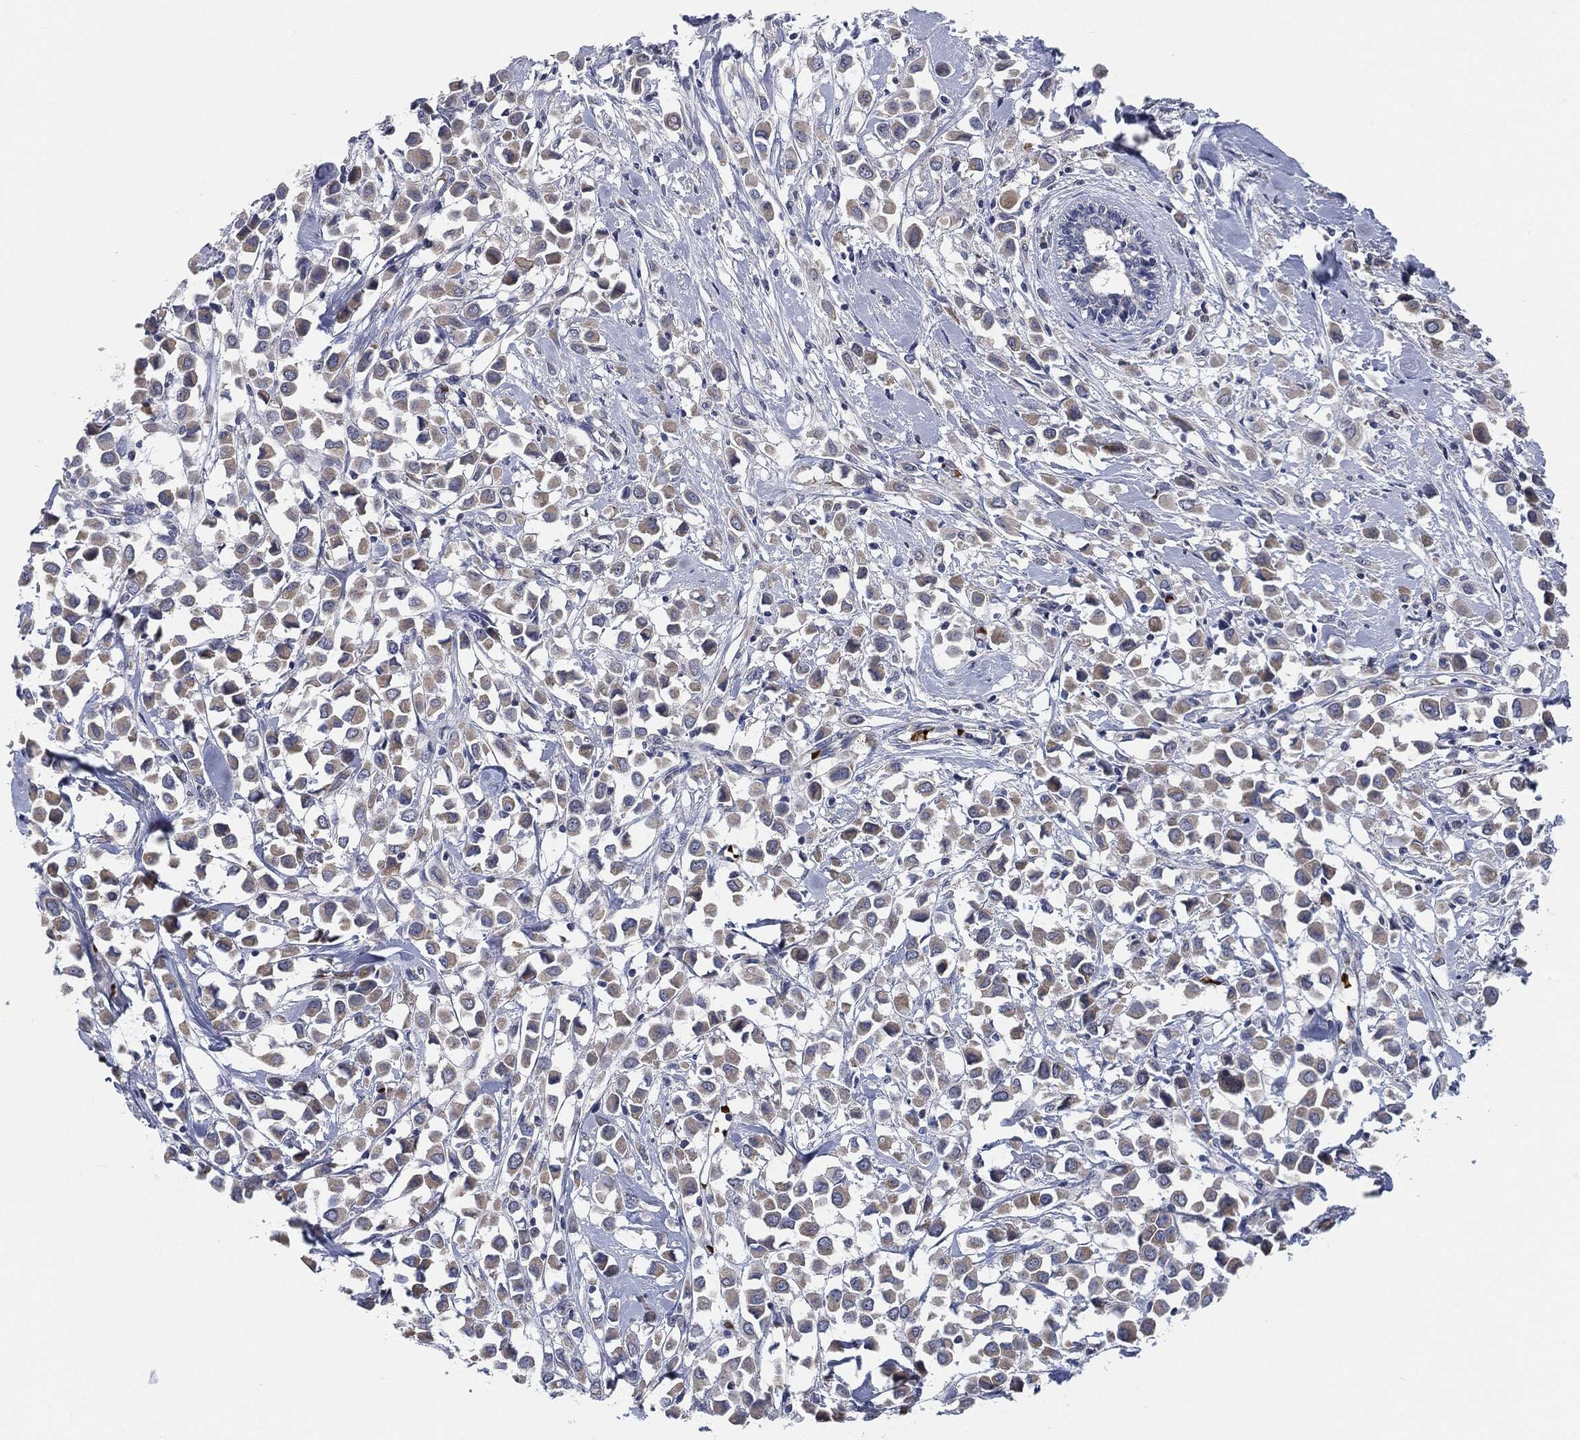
{"staining": {"intensity": "weak", "quantity": "25%-75%", "location": "cytoplasmic/membranous"}, "tissue": "breast cancer", "cell_type": "Tumor cells", "image_type": "cancer", "snomed": [{"axis": "morphology", "description": "Duct carcinoma"}, {"axis": "topography", "description": "Breast"}], "caption": "Immunohistochemical staining of breast invasive ductal carcinoma demonstrates low levels of weak cytoplasmic/membranous staining in approximately 25%-75% of tumor cells.", "gene": "SIGLEC9", "patient": {"sex": "female", "age": 61}}